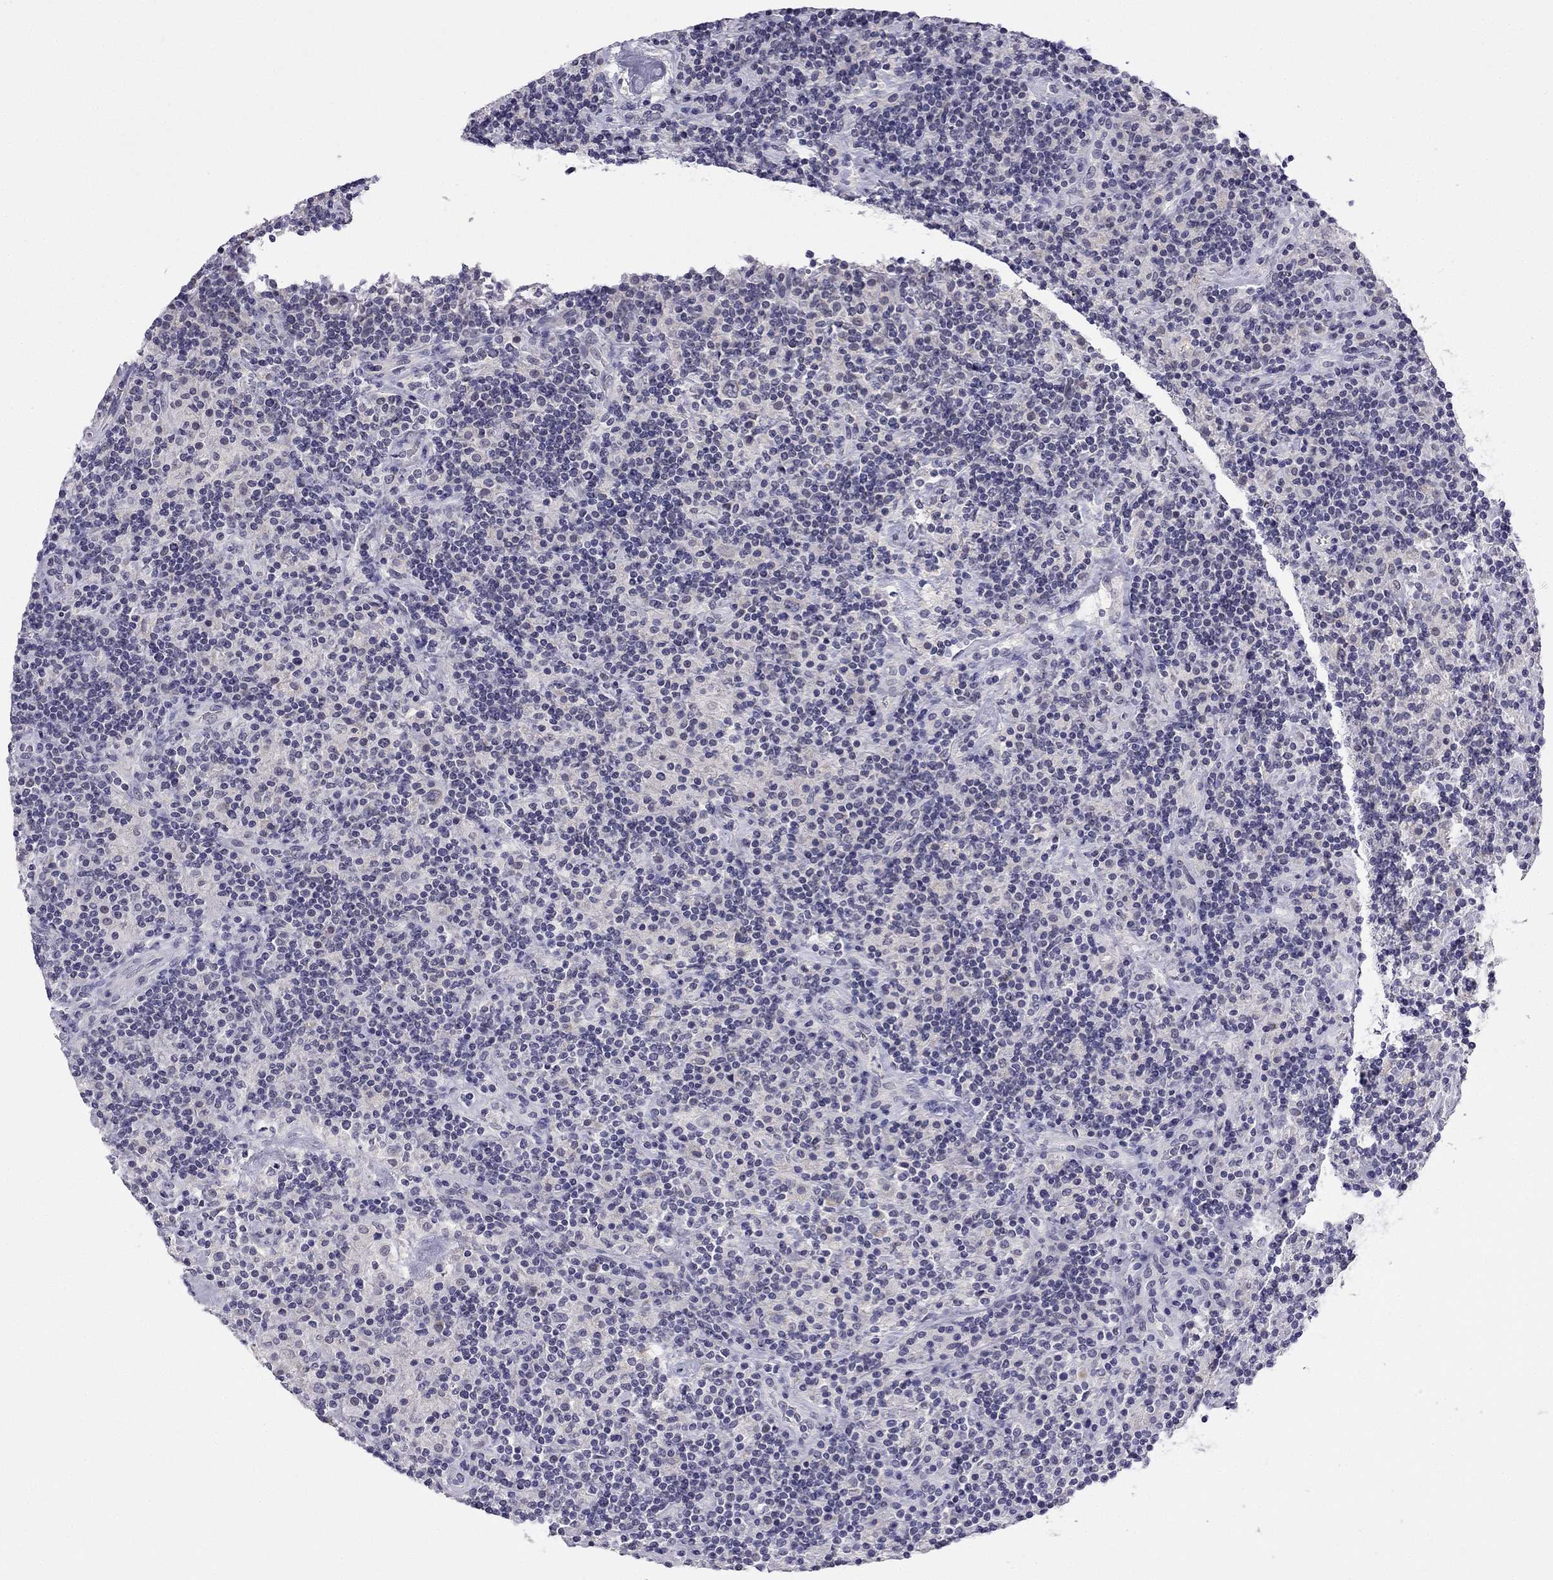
{"staining": {"intensity": "negative", "quantity": "none", "location": "none"}, "tissue": "lymphoma", "cell_type": "Tumor cells", "image_type": "cancer", "snomed": [{"axis": "morphology", "description": "Hodgkin's disease, NOS"}, {"axis": "topography", "description": "Lymph node"}], "caption": "IHC of human lymphoma exhibits no positivity in tumor cells.", "gene": "C5orf49", "patient": {"sex": "male", "age": 70}}